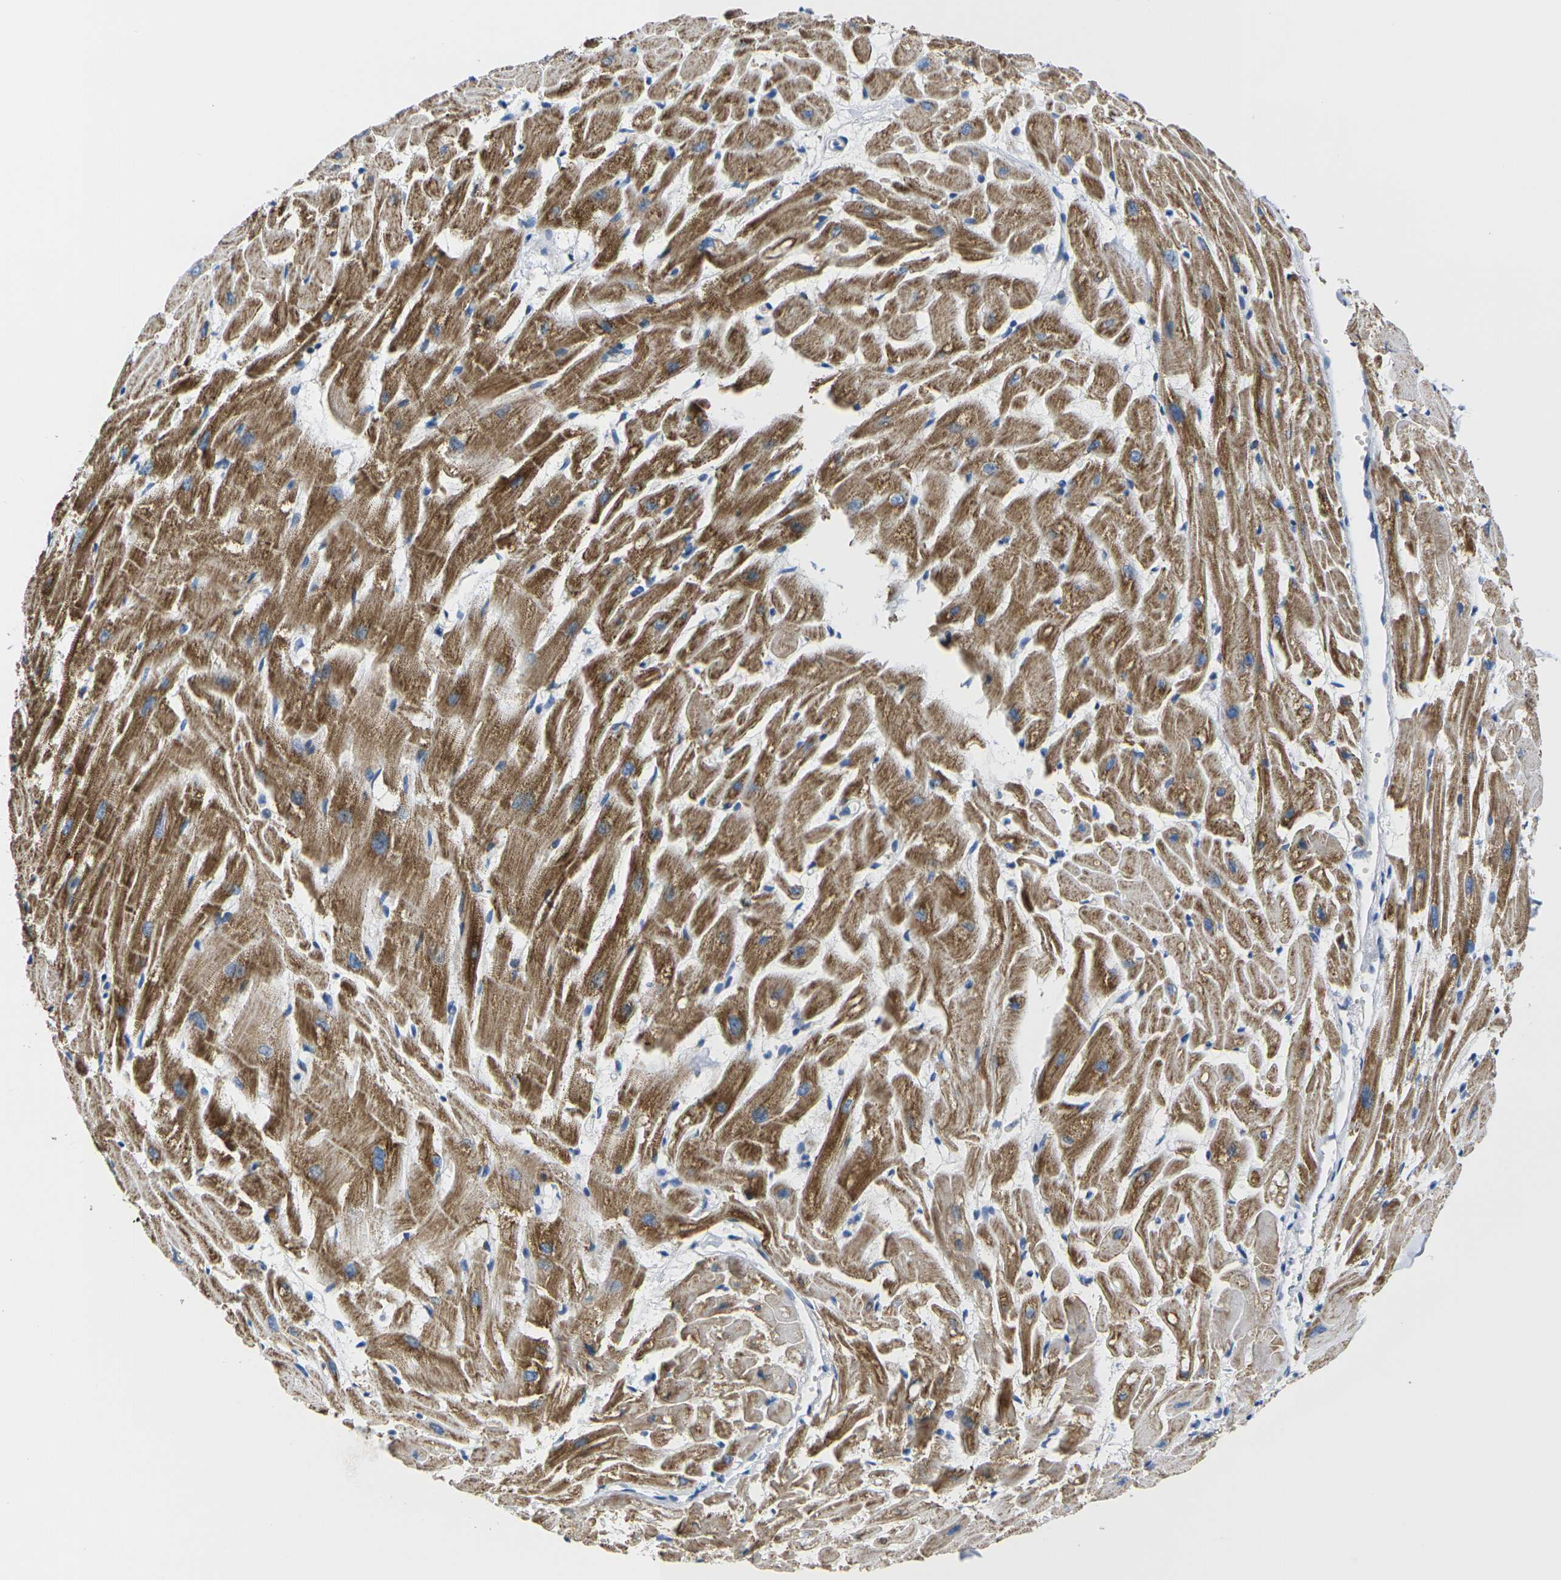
{"staining": {"intensity": "strong", "quantity": ">75%", "location": "cytoplasmic/membranous"}, "tissue": "heart muscle", "cell_type": "Cardiomyocytes", "image_type": "normal", "snomed": [{"axis": "morphology", "description": "Normal tissue, NOS"}, {"axis": "topography", "description": "Heart"}], "caption": "Unremarkable heart muscle shows strong cytoplasmic/membranous staining in about >75% of cardiomyocytes, visualized by immunohistochemistry.", "gene": "TMEM204", "patient": {"sex": "female", "age": 19}}